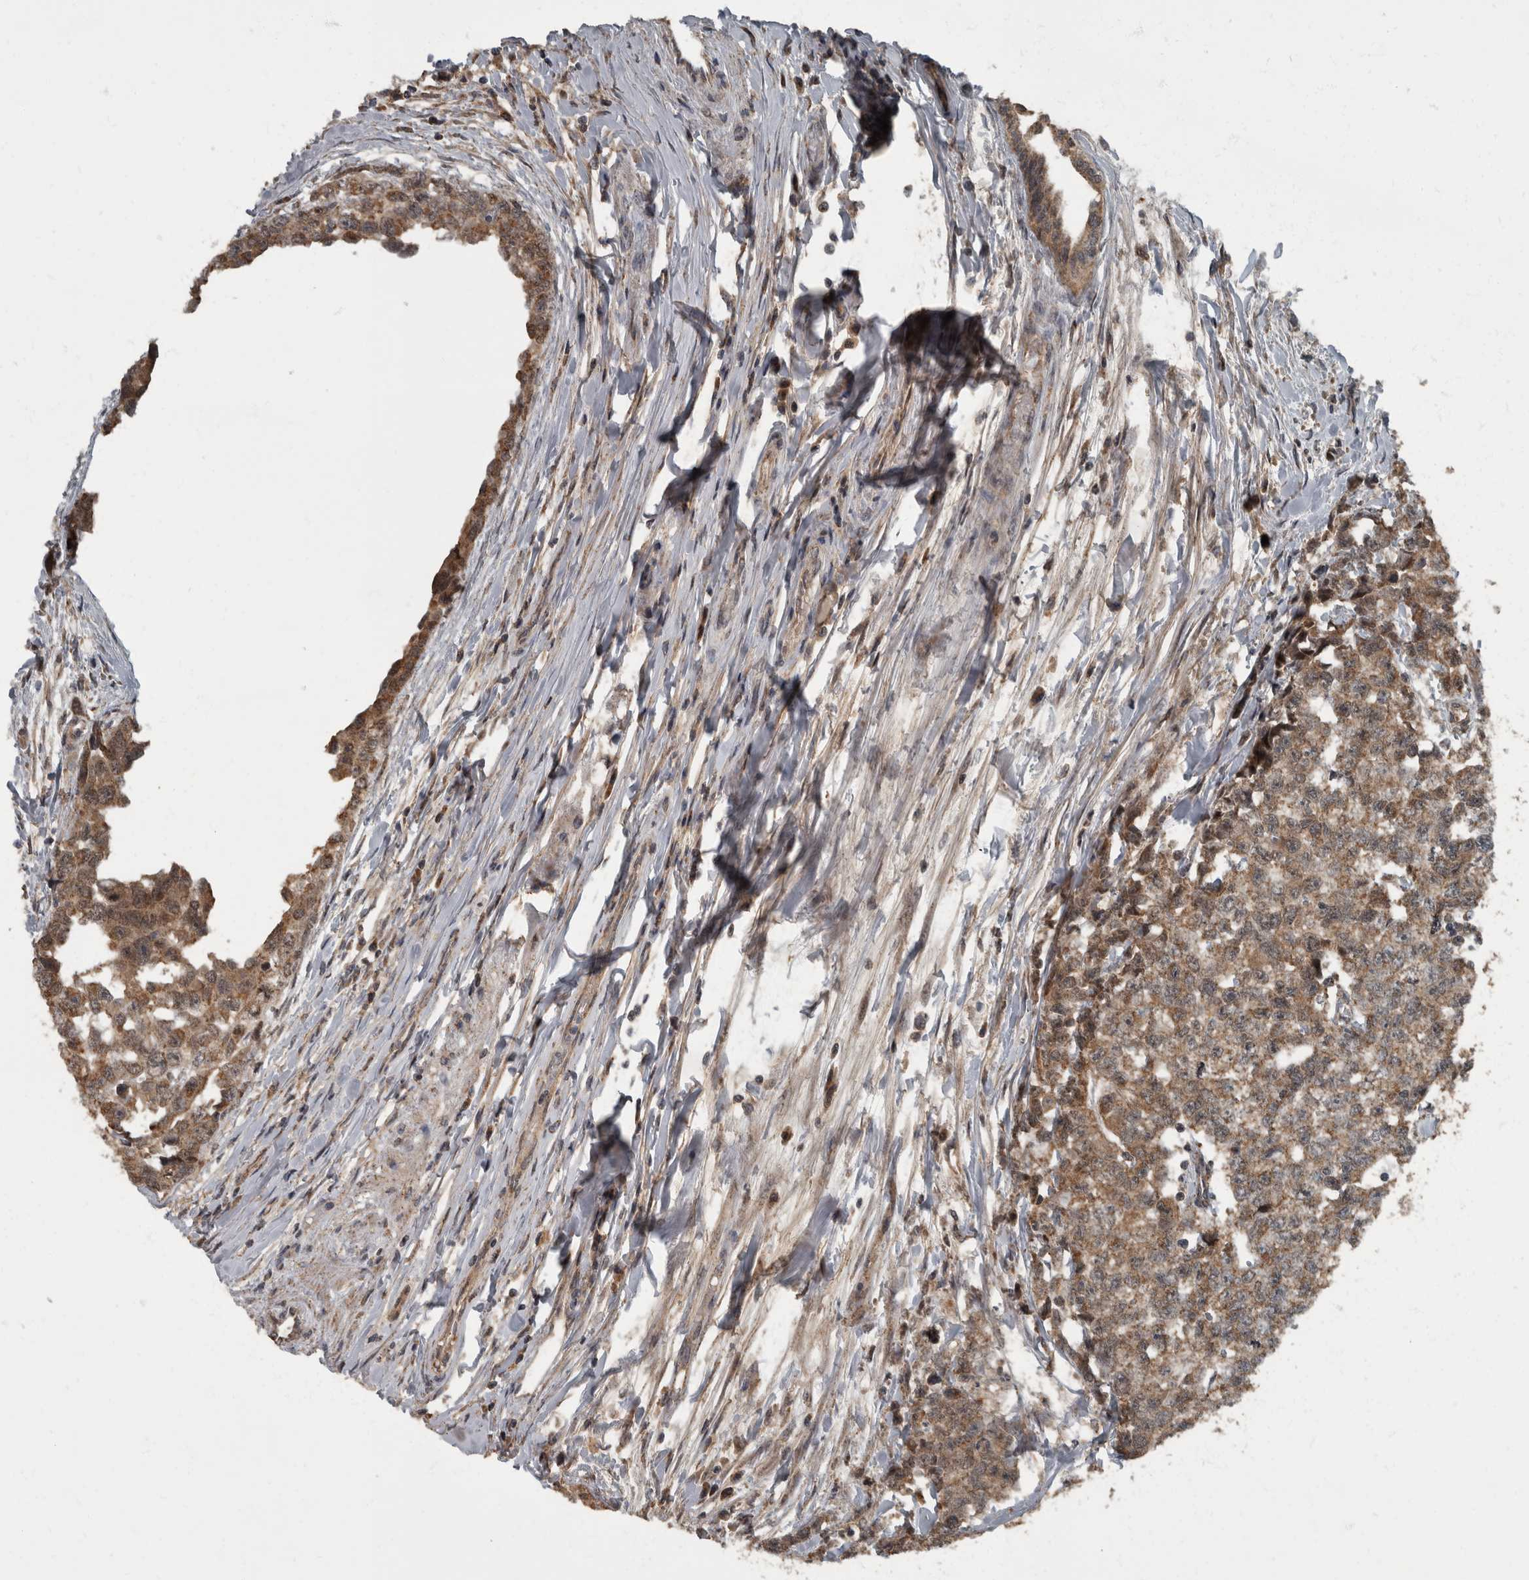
{"staining": {"intensity": "moderate", "quantity": ">75%", "location": "cytoplasmic/membranous"}, "tissue": "testis cancer", "cell_type": "Tumor cells", "image_type": "cancer", "snomed": [{"axis": "morphology", "description": "Carcinoma, Embryonal, NOS"}, {"axis": "topography", "description": "Testis"}], "caption": "Immunohistochemical staining of human testis embryonal carcinoma exhibits medium levels of moderate cytoplasmic/membranous expression in approximately >75% of tumor cells.", "gene": "RABGGTB", "patient": {"sex": "male", "age": 28}}